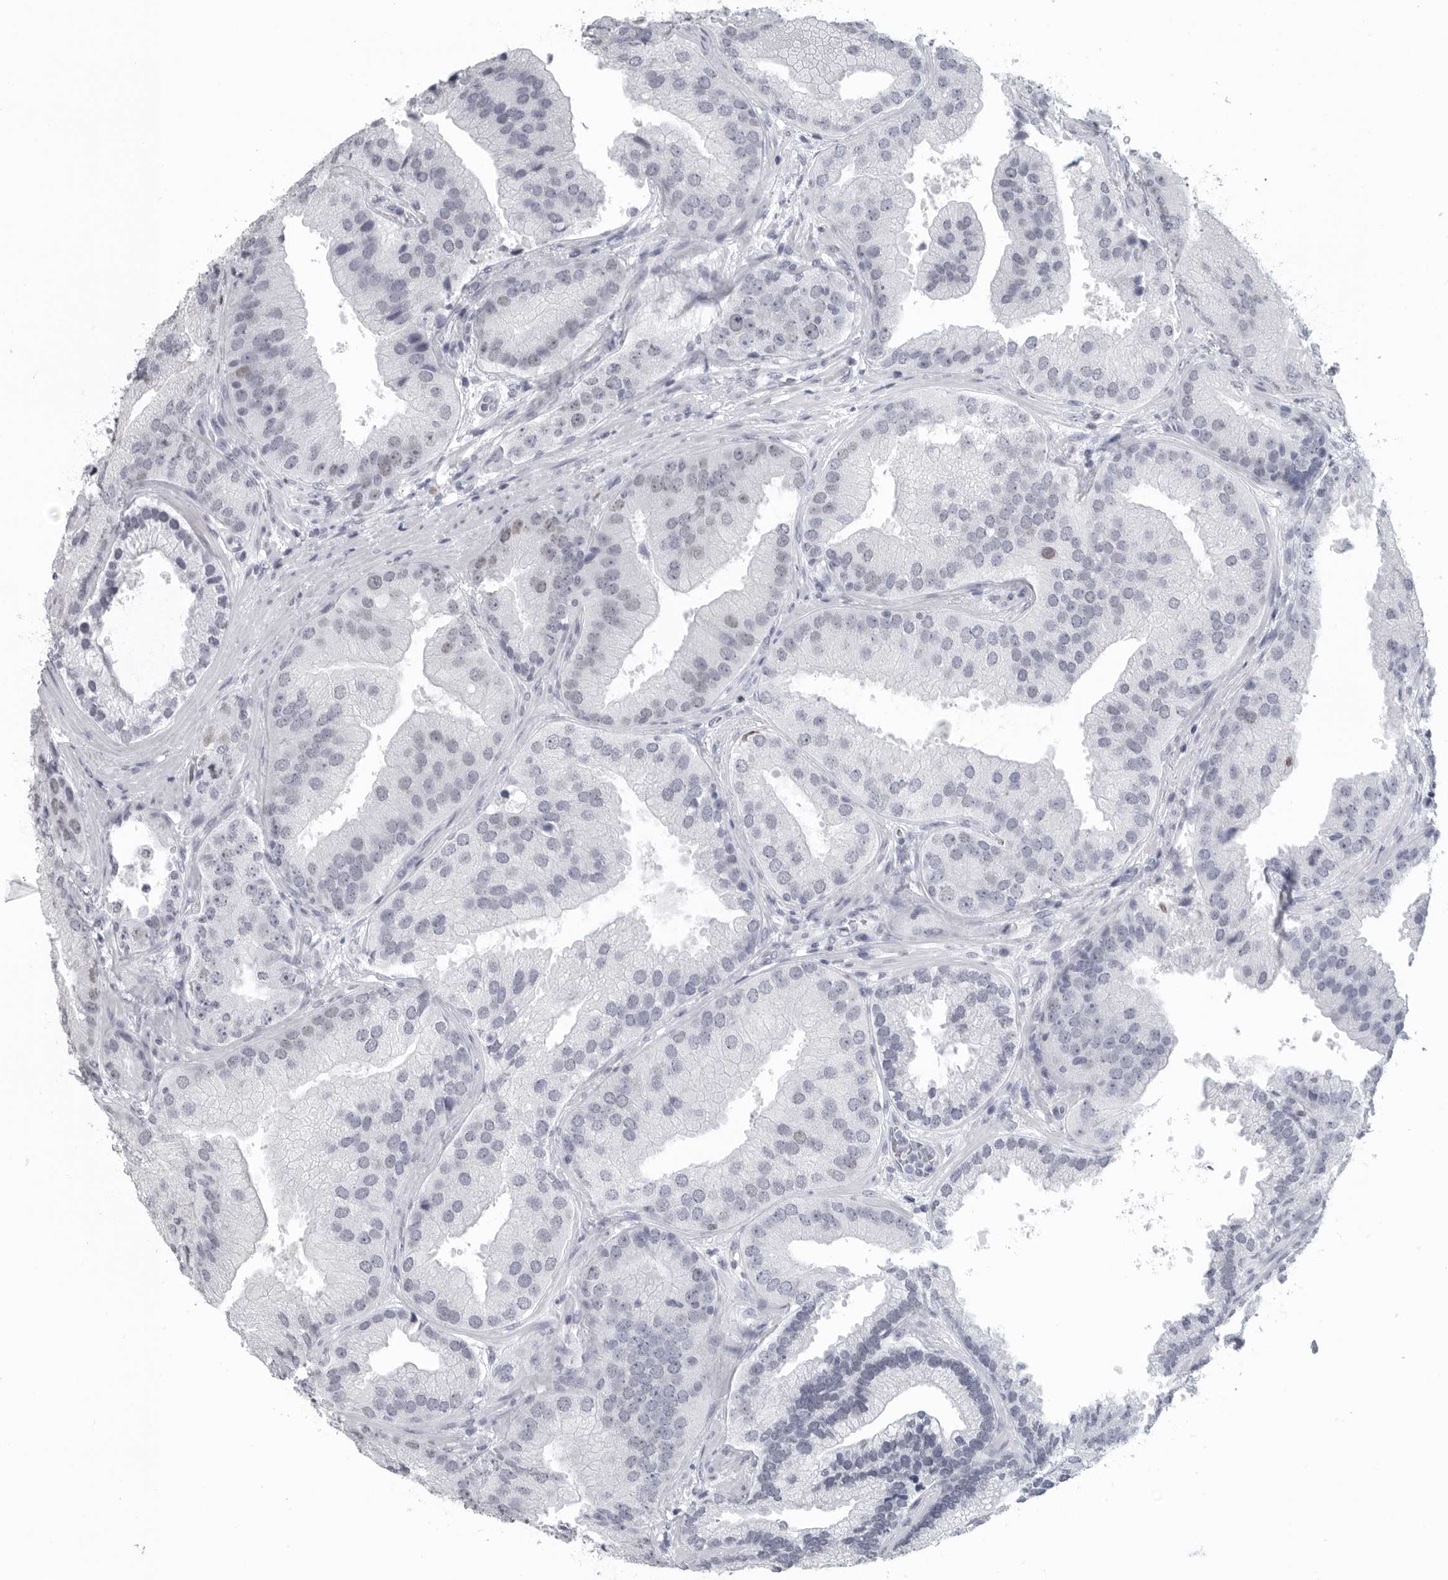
{"staining": {"intensity": "negative", "quantity": "none", "location": "none"}, "tissue": "prostate cancer", "cell_type": "Tumor cells", "image_type": "cancer", "snomed": [{"axis": "morphology", "description": "Adenocarcinoma, High grade"}, {"axis": "topography", "description": "Prostate"}], "caption": "Prostate cancer (high-grade adenocarcinoma) was stained to show a protein in brown. There is no significant positivity in tumor cells.", "gene": "SATB2", "patient": {"sex": "male", "age": 70}}